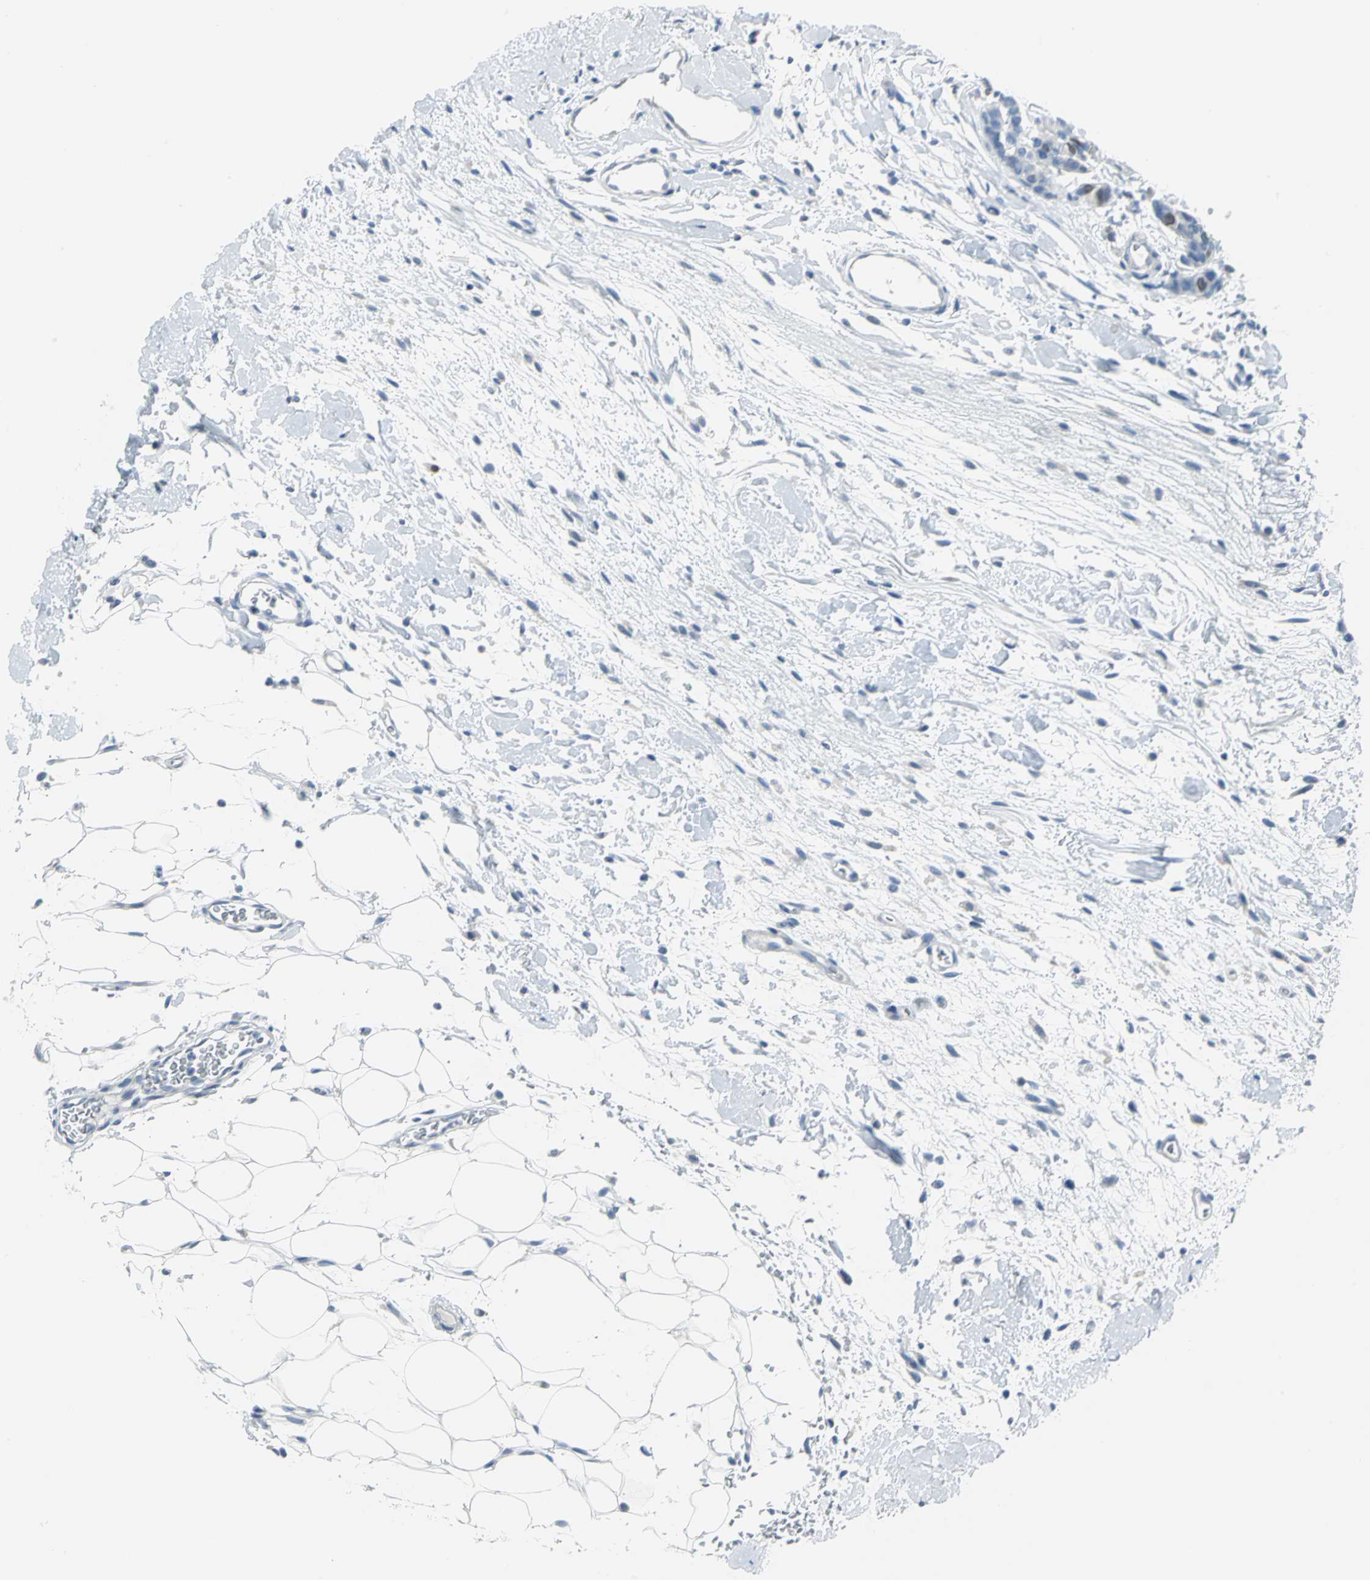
{"staining": {"intensity": "moderate", "quantity": "<25%", "location": "nuclear"}, "tissue": "breast cancer", "cell_type": "Tumor cells", "image_type": "cancer", "snomed": [{"axis": "morphology", "description": "Duct carcinoma"}, {"axis": "topography", "description": "Breast"}], "caption": "IHC micrograph of neoplastic tissue: breast cancer (infiltrating ductal carcinoma) stained using IHC shows low levels of moderate protein expression localized specifically in the nuclear of tumor cells, appearing as a nuclear brown color.", "gene": "MCM3", "patient": {"sex": "female", "age": 87}}